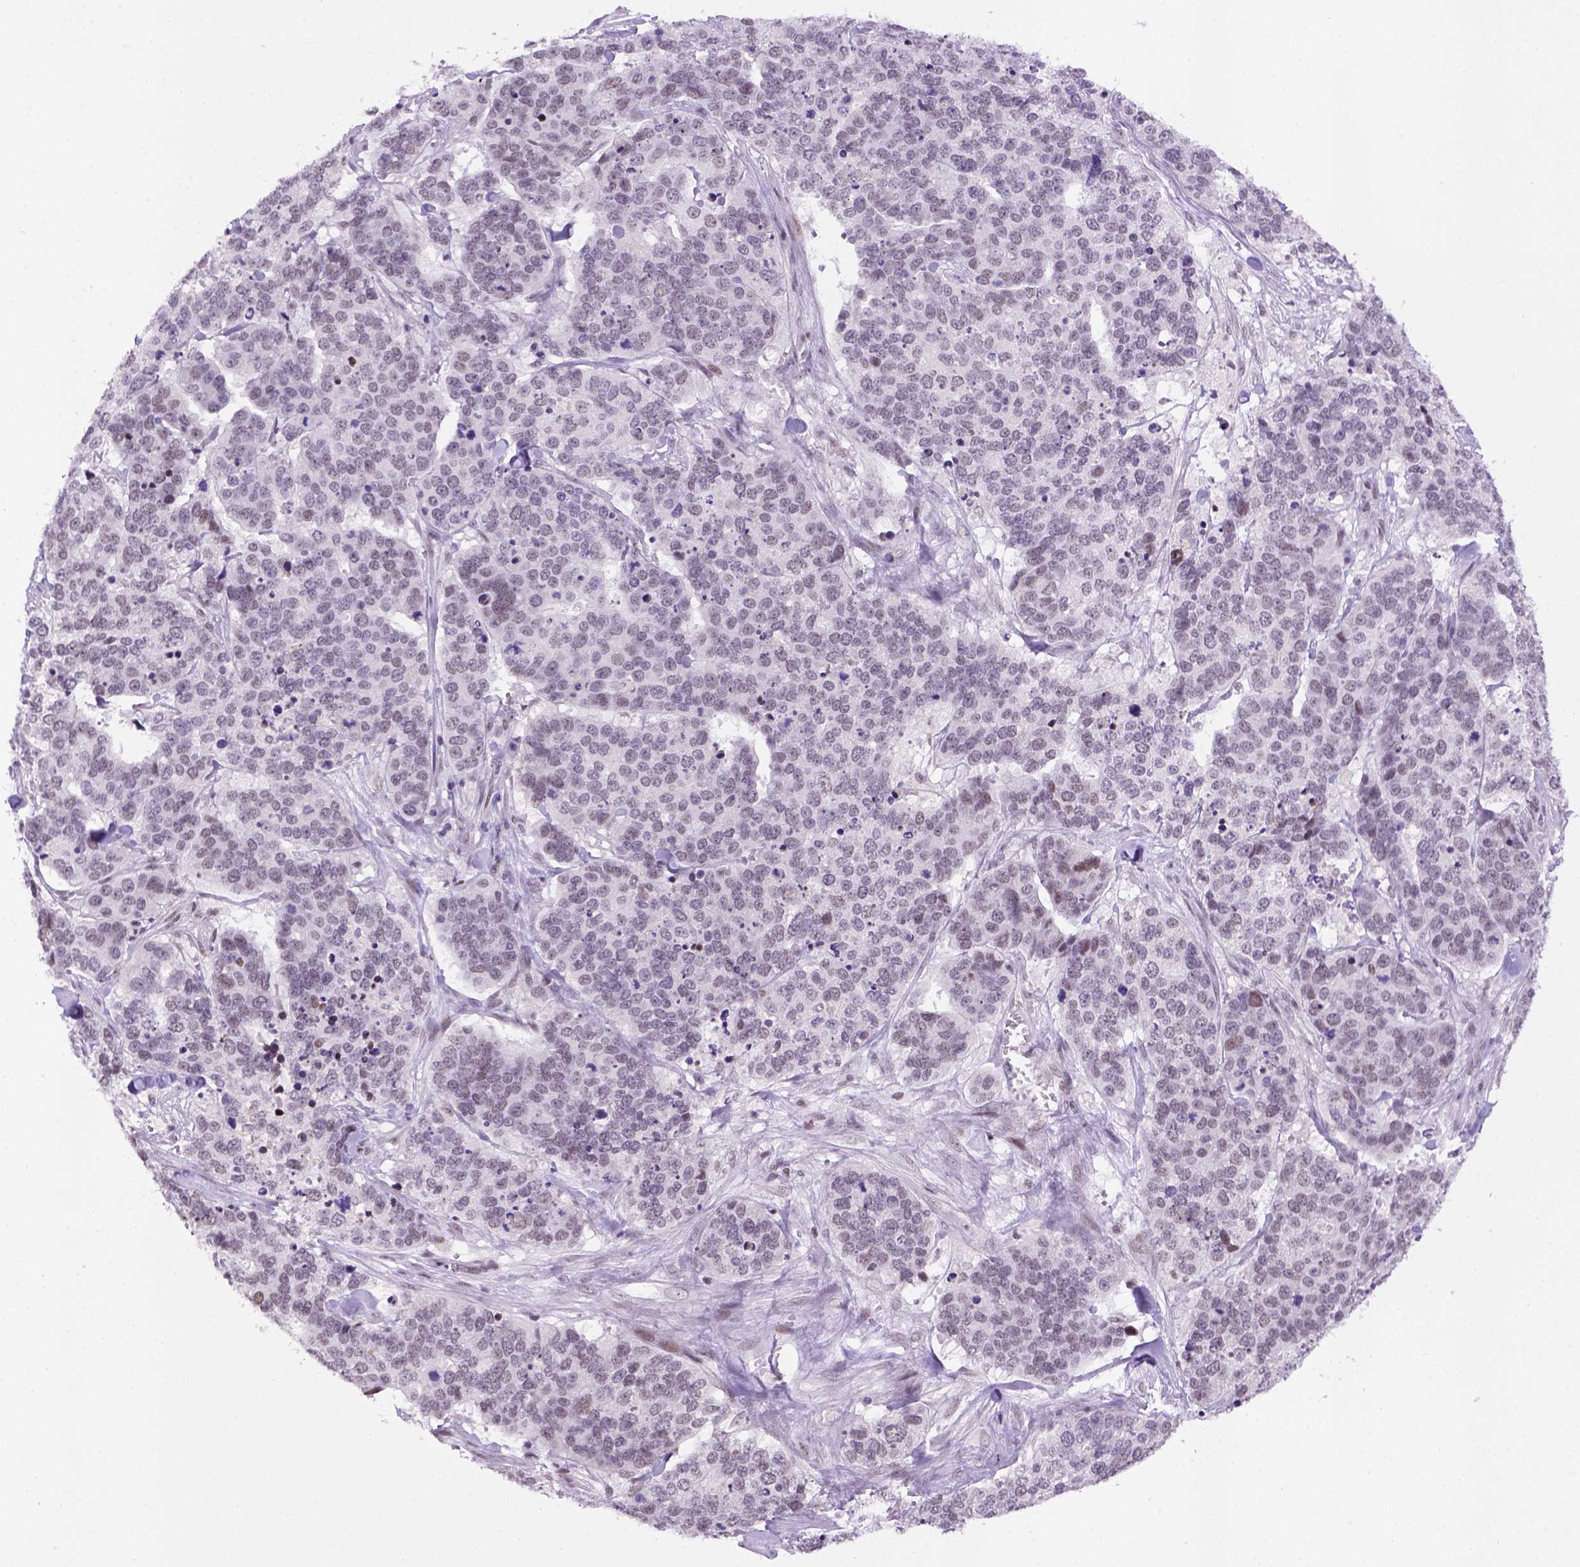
{"staining": {"intensity": "weak", "quantity": "<25%", "location": "nuclear"}, "tissue": "ovarian cancer", "cell_type": "Tumor cells", "image_type": "cancer", "snomed": [{"axis": "morphology", "description": "Carcinoma, endometroid"}, {"axis": "topography", "description": "Ovary"}], "caption": "IHC micrograph of neoplastic tissue: human ovarian endometroid carcinoma stained with DAB (3,3'-diaminobenzidine) shows no significant protein expression in tumor cells. Brightfield microscopy of IHC stained with DAB (3,3'-diaminobenzidine) (brown) and hematoxylin (blue), captured at high magnification.", "gene": "TBPL1", "patient": {"sex": "female", "age": 65}}